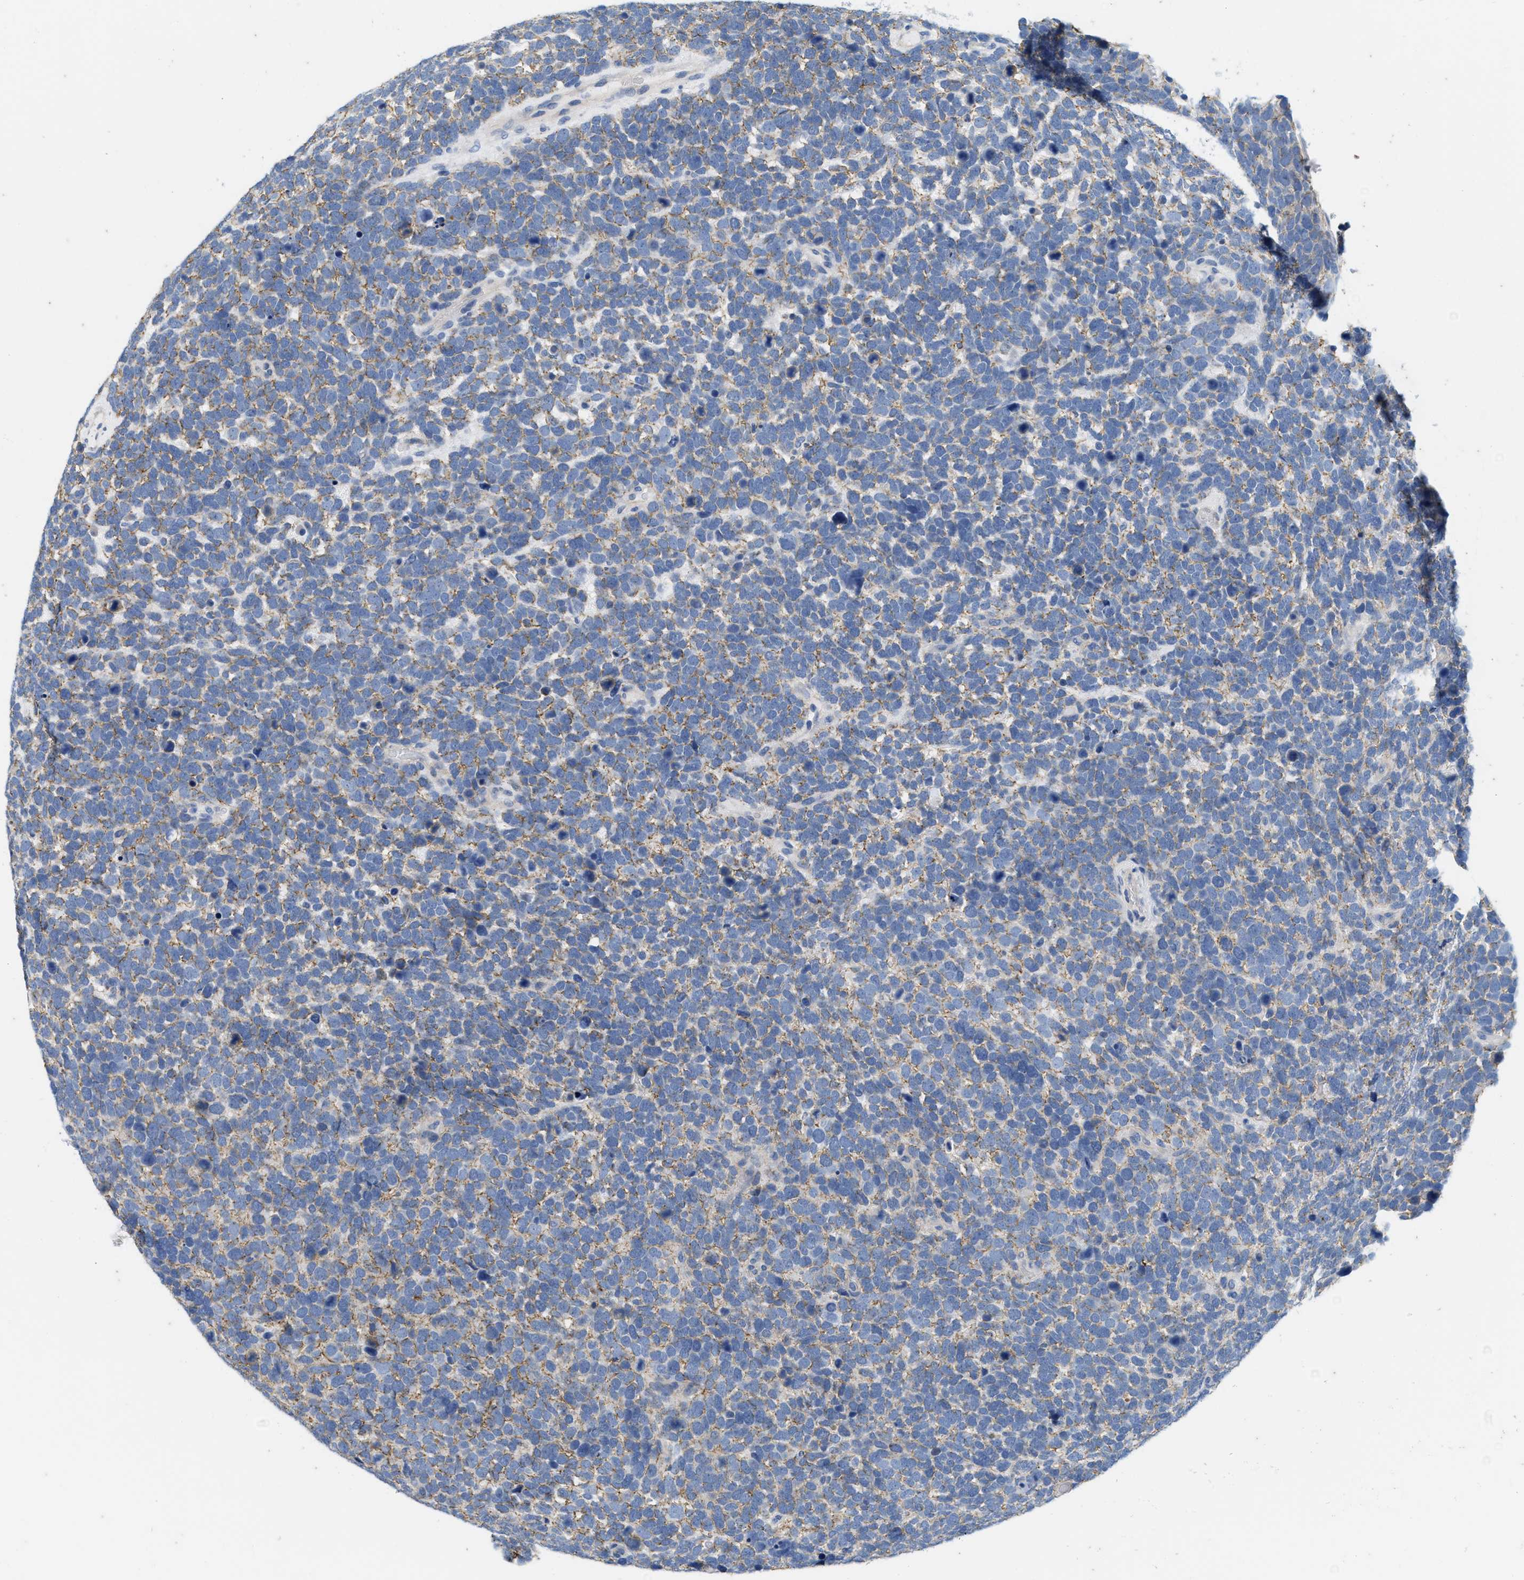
{"staining": {"intensity": "weak", "quantity": ">75%", "location": "cytoplasmic/membranous"}, "tissue": "urothelial cancer", "cell_type": "Tumor cells", "image_type": "cancer", "snomed": [{"axis": "morphology", "description": "Urothelial carcinoma, High grade"}, {"axis": "topography", "description": "Urinary bladder"}], "caption": "Human high-grade urothelial carcinoma stained with a protein marker exhibits weak staining in tumor cells.", "gene": "ABCB11", "patient": {"sex": "female", "age": 82}}